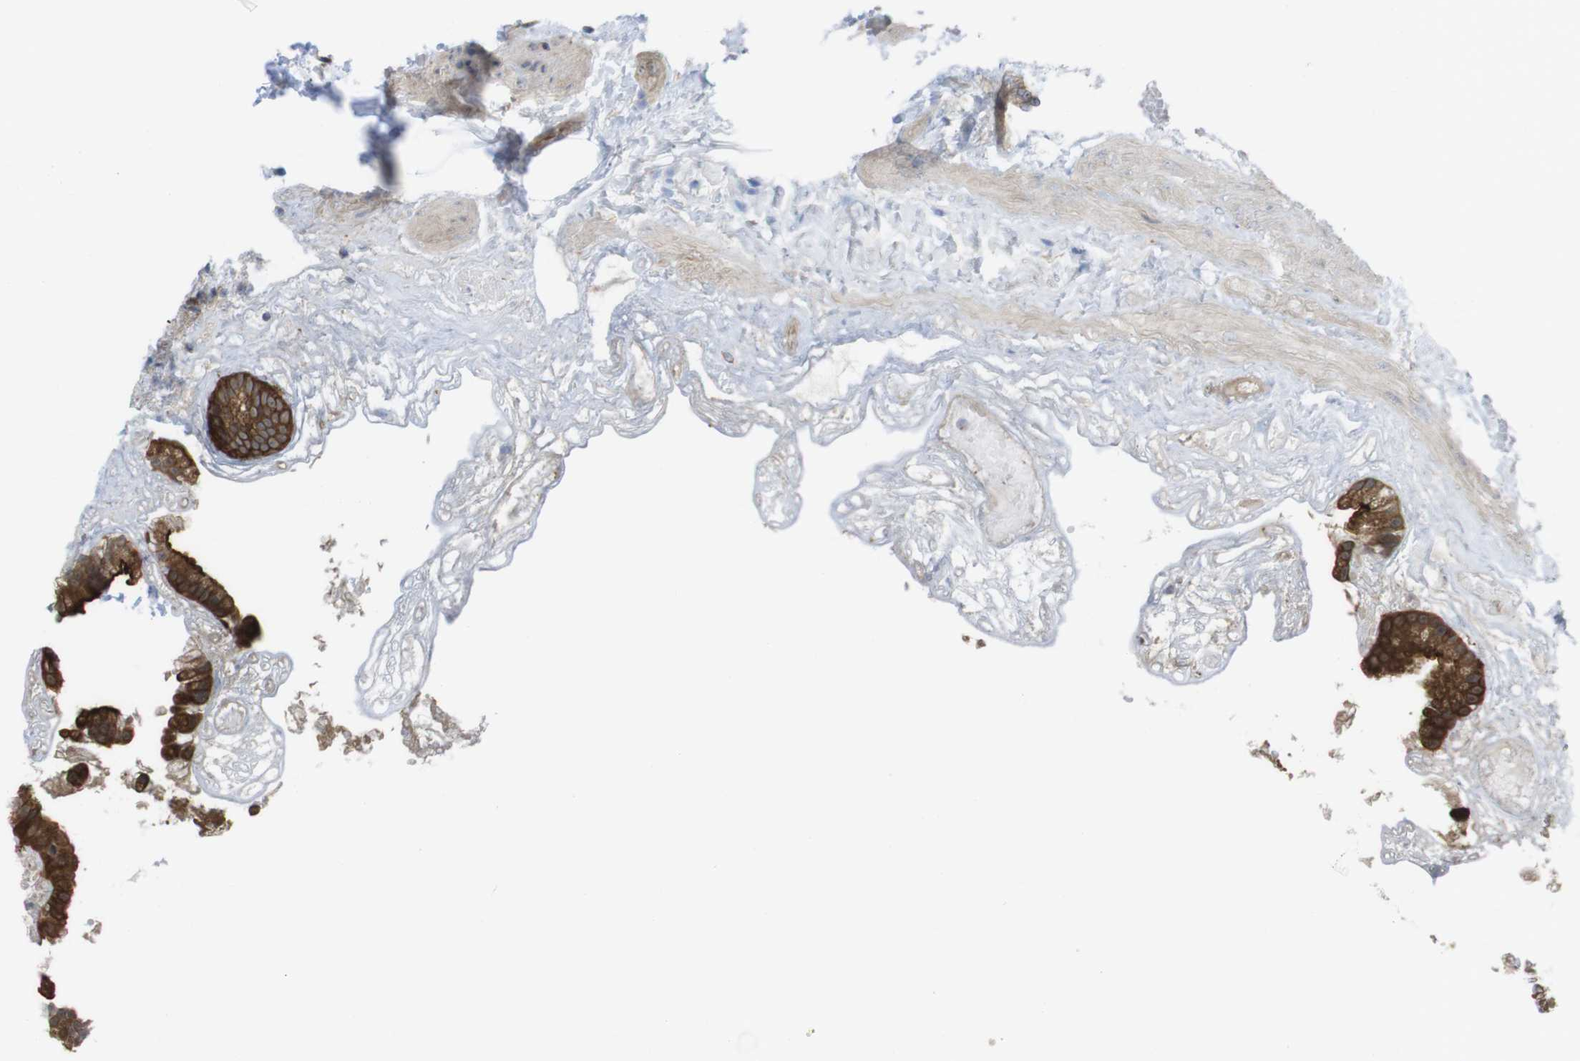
{"staining": {"intensity": "strong", "quantity": ">75%", "location": "cytoplasmic/membranous"}, "tissue": "gallbladder", "cell_type": "Glandular cells", "image_type": "normal", "snomed": [{"axis": "morphology", "description": "Normal tissue, NOS"}, {"axis": "topography", "description": "Gallbladder"}], "caption": "Immunohistochemical staining of benign human gallbladder displays high levels of strong cytoplasmic/membranous expression in about >75% of glandular cells. (Stains: DAB in brown, nuclei in blue, Microscopy: brightfield microscopy at high magnification).", "gene": "PRKCD", "patient": {"sex": "female", "age": 26}}